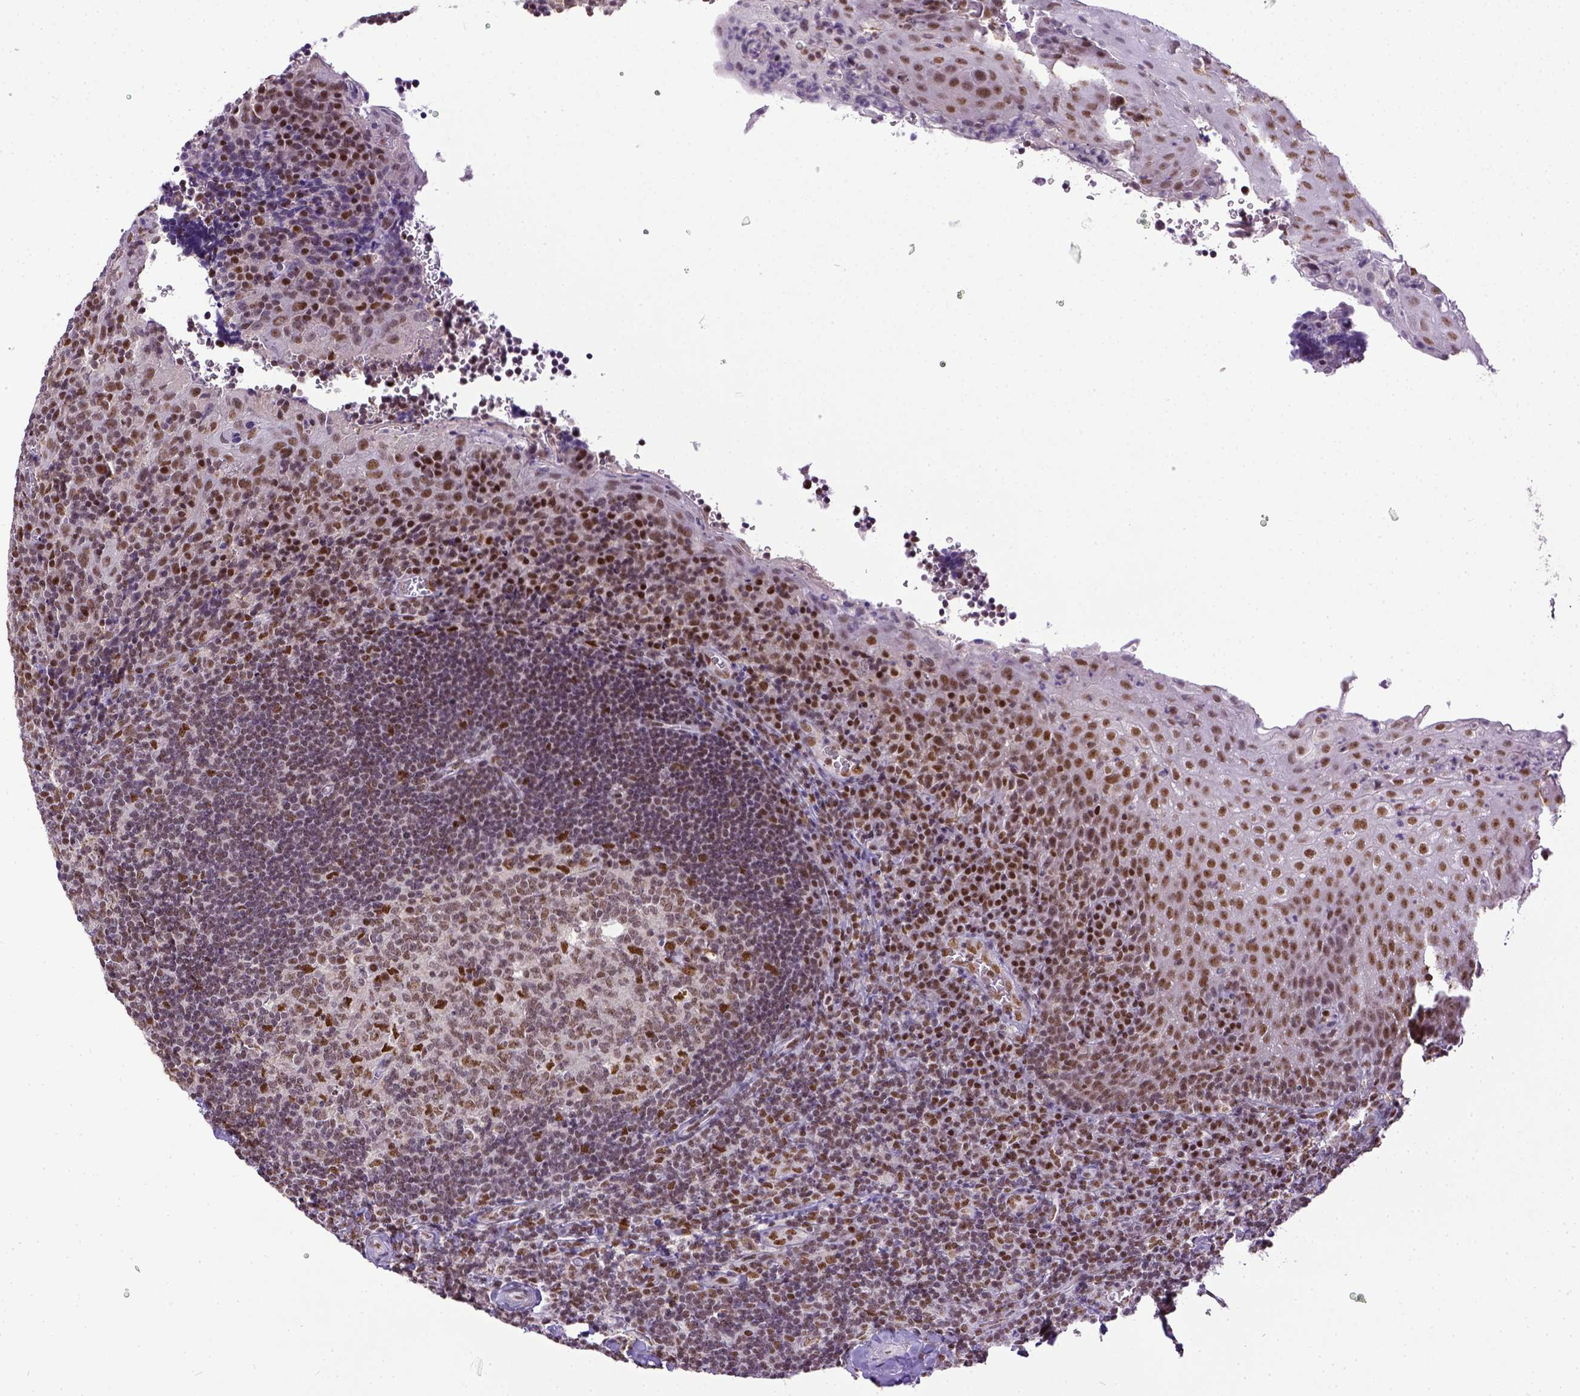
{"staining": {"intensity": "moderate", "quantity": ">75%", "location": "nuclear"}, "tissue": "tonsil", "cell_type": "Germinal center cells", "image_type": "normal", "snomed": [{"axis": "morphology", "description": "Normal tissue, NOS"}, {"axis": "morphology", "description": "Inflammation, NOS"}, {"axis": "topography", "description": "Tonsil"}], "caption": "This photomicrograph displays IHC staining of unremarkable tonsil, with medium moderate nuclear expression in approximately >75% of germinal center cells.", "gene": "ERCC1", "patient": {"sex": "female", "age": 31}}